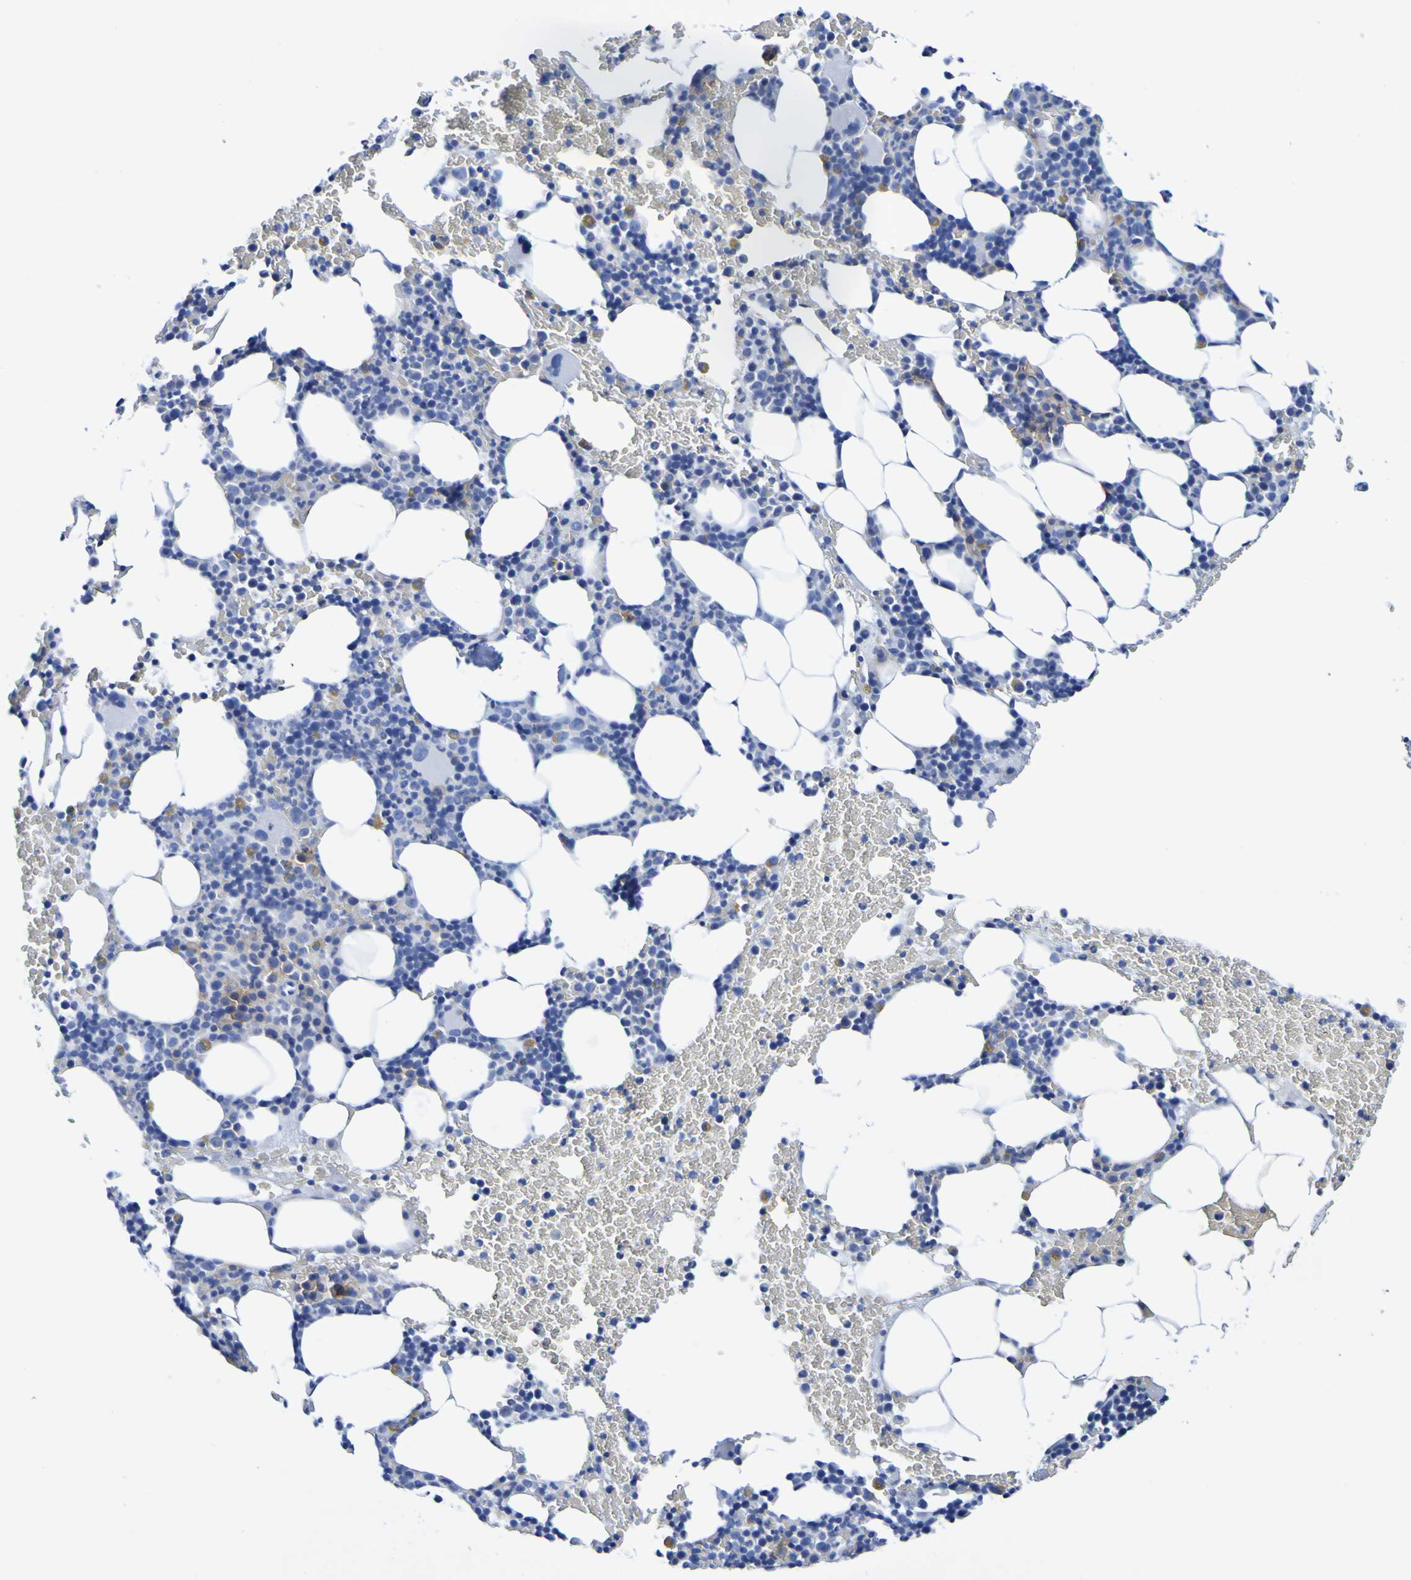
{"staining": {"intensity": "moderate", "quantity": "<25%", "location": "cytoplasmic/membranous"}, "tissue": "bone marrow", "cell_type": "Hematopoietic cells", "image_type": "normal", "snomed": [{"axis": "morphology", "description": "Normal tissue, NOS"}, {"axis": "morphology", "description": "Inflammation, NOS"}, {"axis": "topography", "description": "Bone marrow"}], "caption": "The histopathology image demonstrates a brown stain indicating the presence of a protein in the cytoplasmic/membranous of hematopoietic cells in bone marrow.", "gene": "DPEP1", "patient": {"sex": "female", "age": 70}}